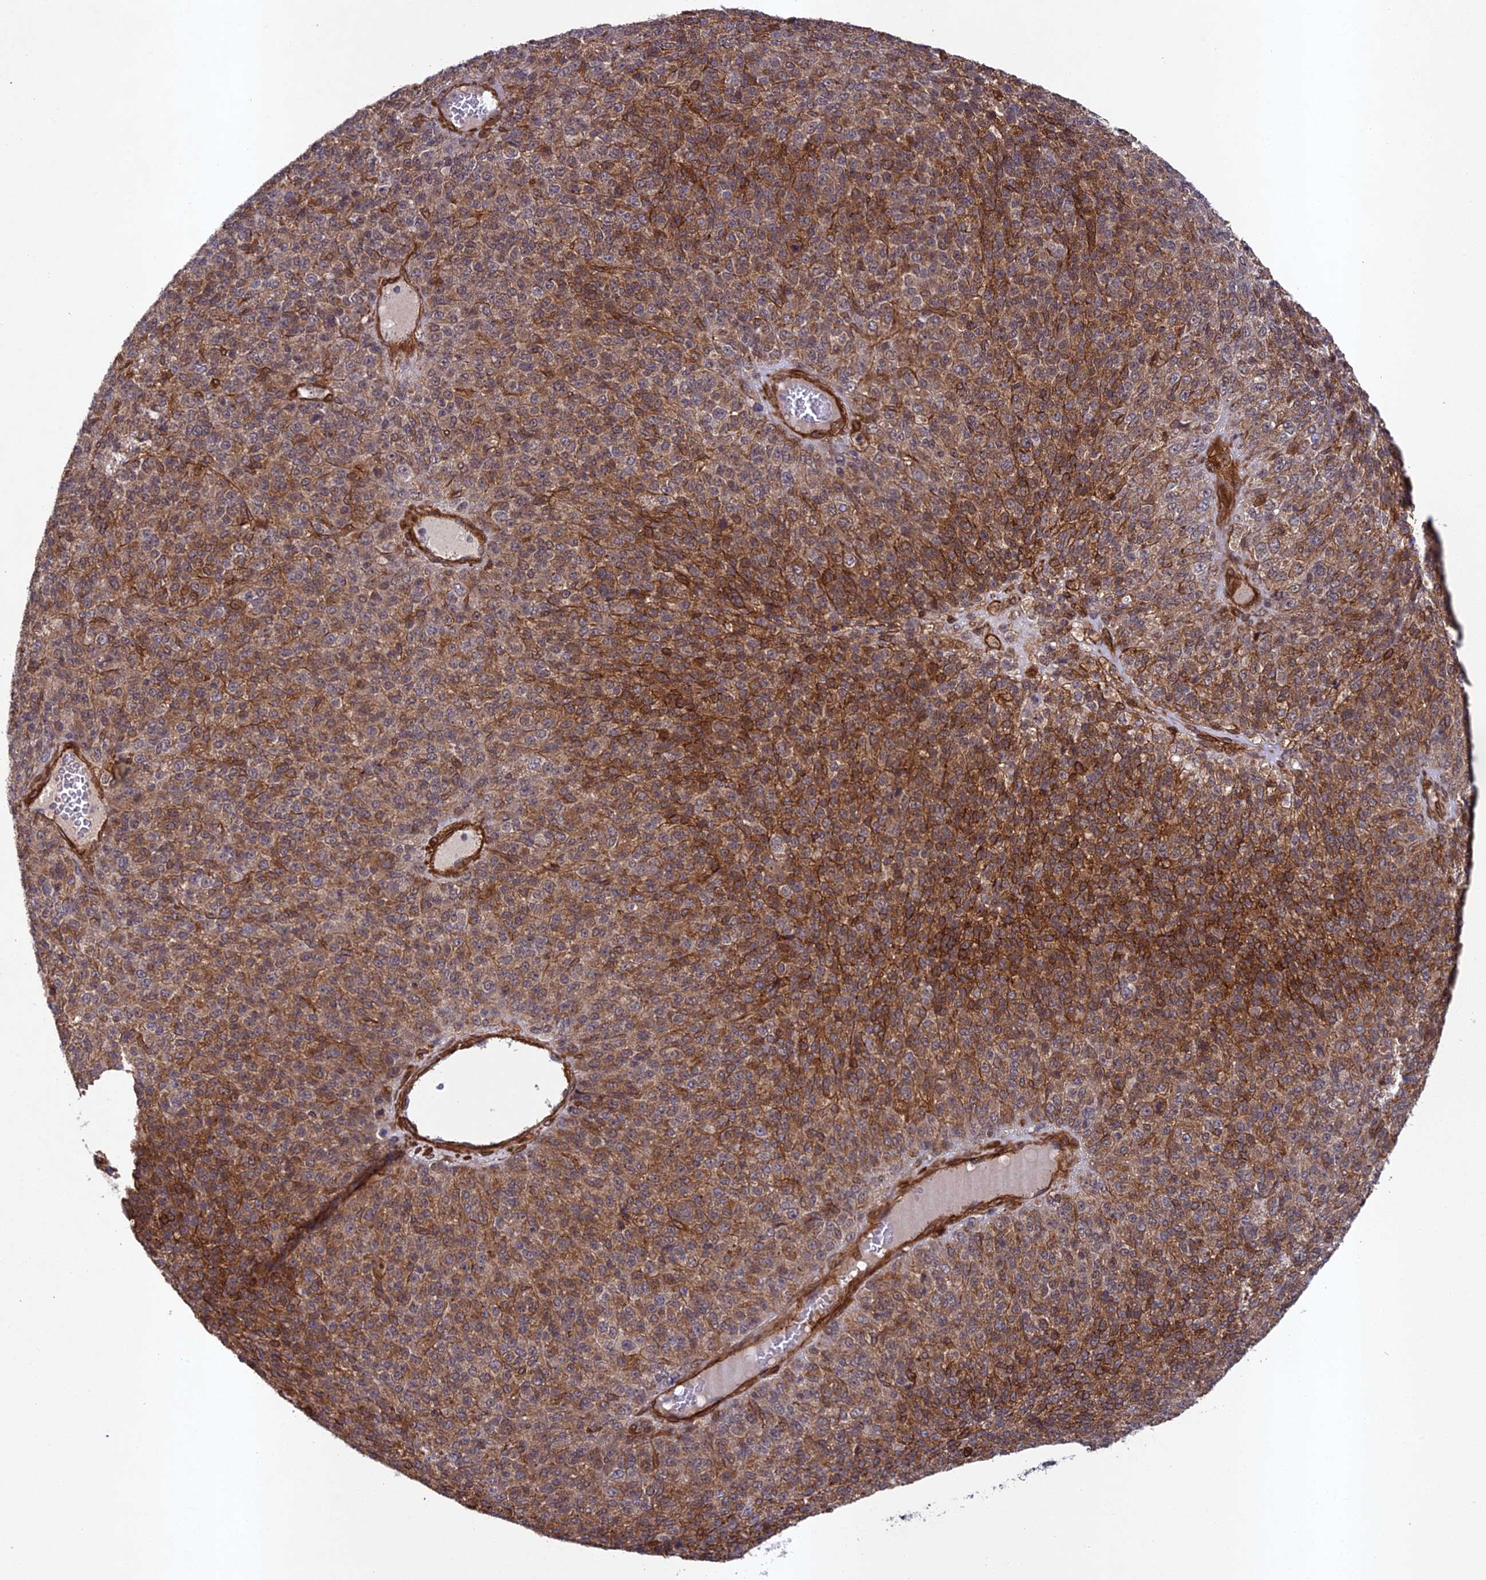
{"staining": {"intensity": "moderate", "quantity": ">75%", "location": "cytoplasmic/membranous"}, "tissue": "melanoma", "cell_type": "Tumor cells", "image_type": "cancer", "snomed": [{"axis": "morphology", "description": "Malignant melanoma, Metastatic site"}, {"axis": "topography", "description": "Brain"}], "caption": "Human malignant melanoma (metastatic site) stained for a protein (brown) reveals moderate cytoplasmic/membranous positive positivity in about >75% of tumor cells.", "gene": "TNS1", "patient": {"sex": "female", "age": 56}}